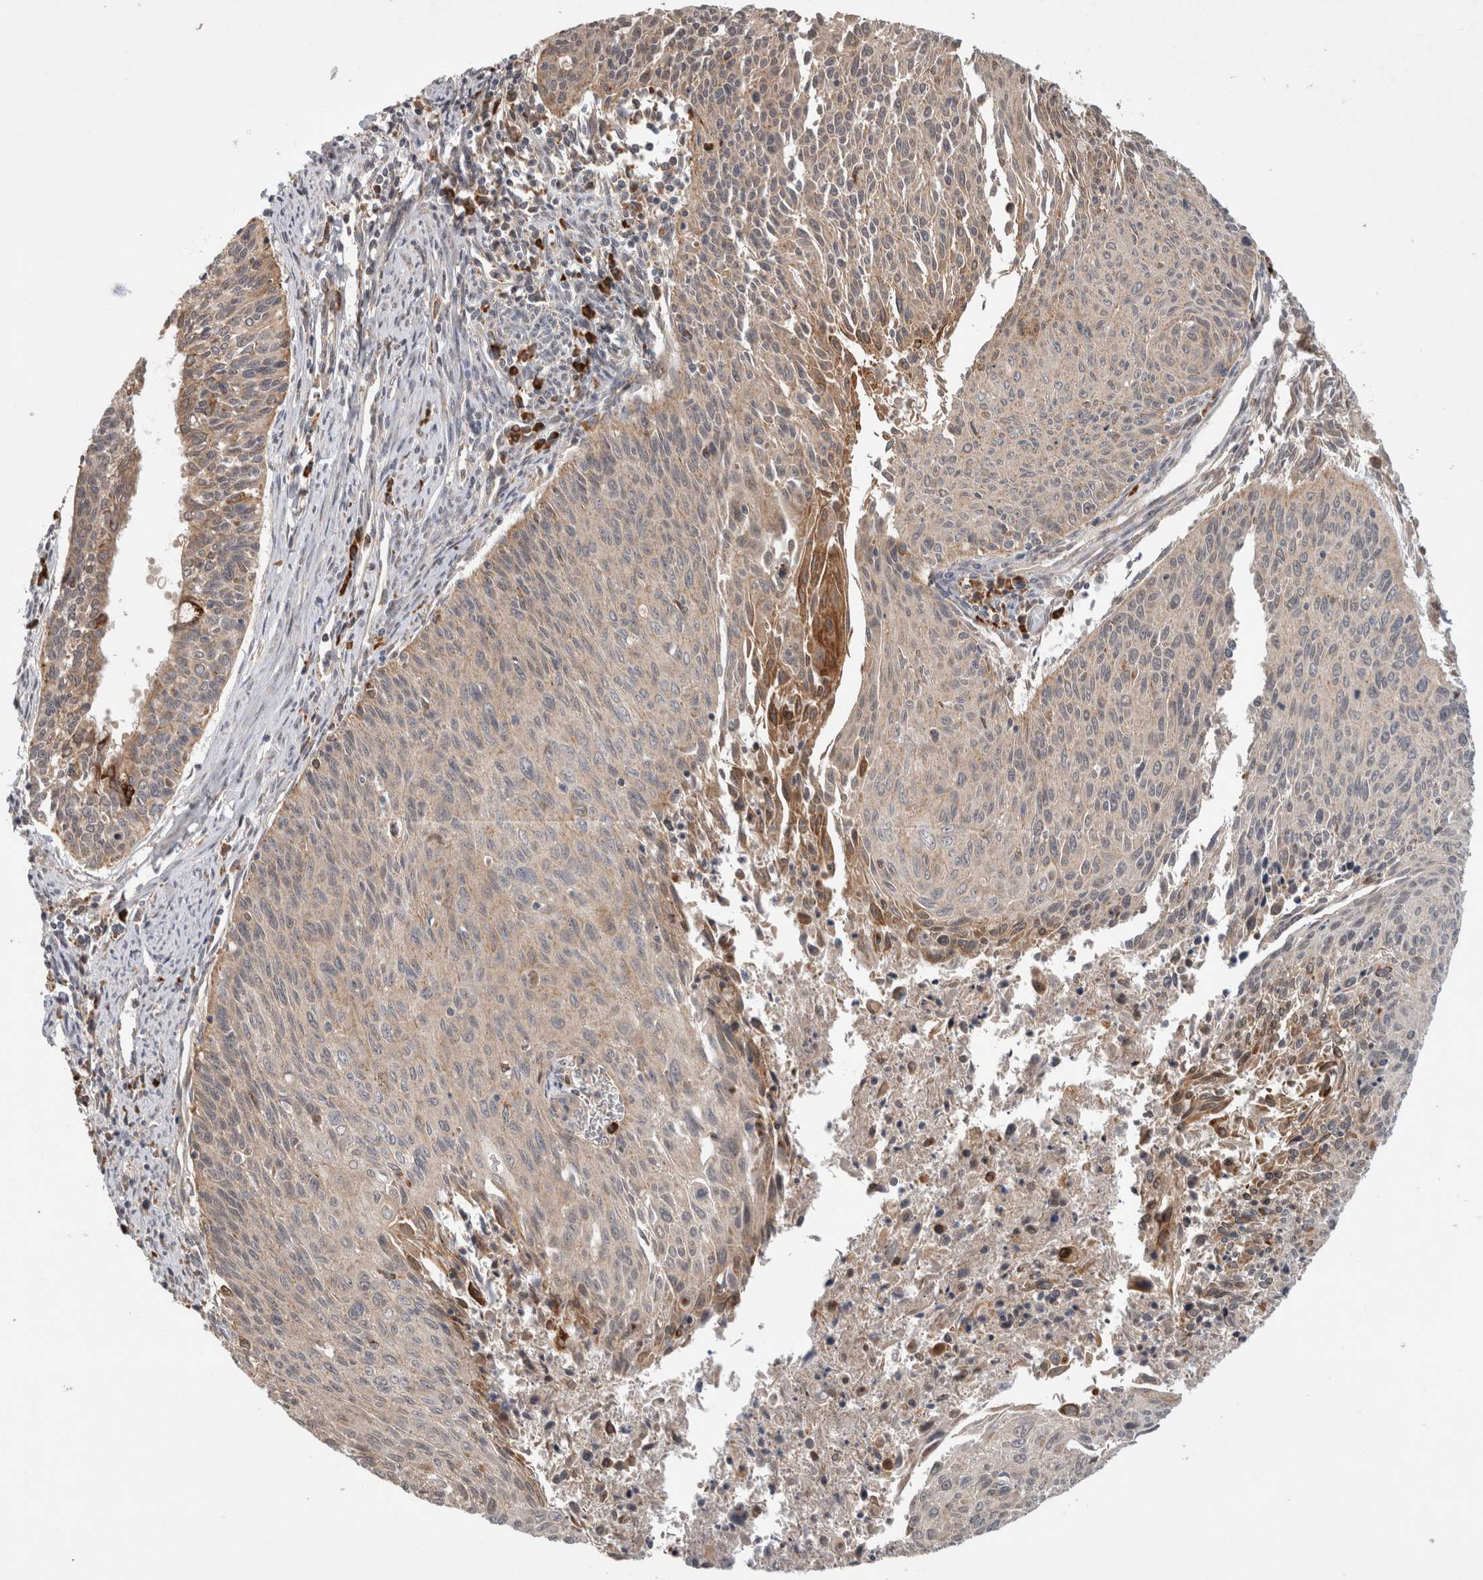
{"staining": {"intensity": "weak", "quantity": "25%-75%", "location": "cytoplasmic/membranous"}, "tissue": "cervical cancer", "cell_type": "Tumor cells", "image_type": "cancer", "snomed": [{"axis": "morphology", "description": "Squamous cell carcinoma, NOS"}, {"axis": "topography", "description": "Cervix"}], "caption": "Approximately 25%-75% of tumor cells in cervical squamous cell carcinoma reveal weak cytoplasmic/membranous protein expression as visualized by brown immunohistochemical staining.", "gene": "ADGRL3", "patient": {"sex": "female", "age": 55}}